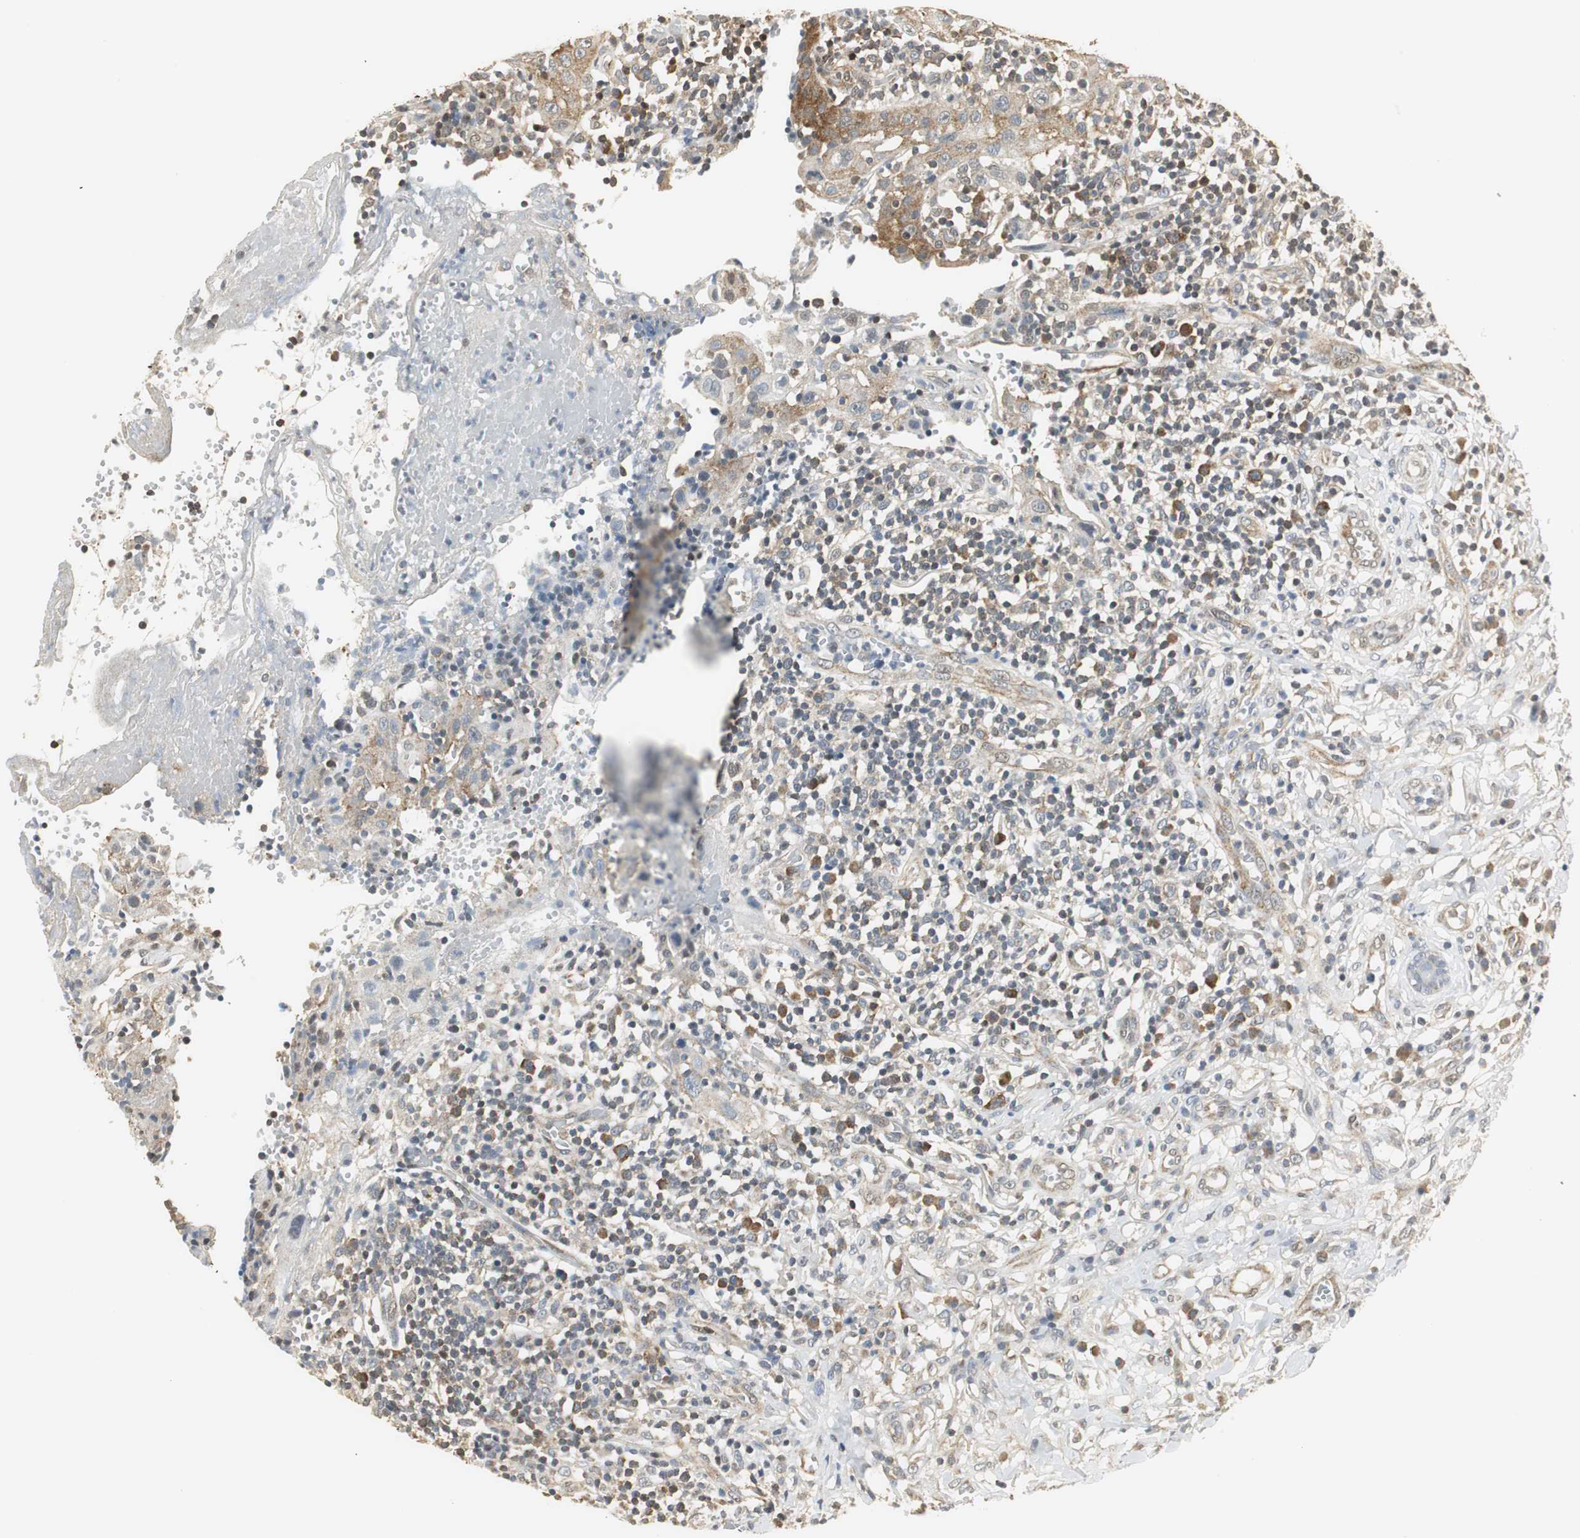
{"staining": {"intensity": "weak", "quantity": ">75%", "location": "cytoplasmic/membranous"}, "tissue": "thyroid cancer", "cell_type": "Tumor cells", "image_type": "cancer", "snomed": [{"axis": "morphology", "description": "Carcinoma, NOS"}, {"axis": "topography", "description": "Thyroid gland"}], "caption": "Immunohistochemical staining of thyroid cancer displays low levels of weak cytoplasmic/membranous expression in approximately >75% of tumor cells.", "gene": "CCT5", "patient": {"sex": "female", "age": 77}}